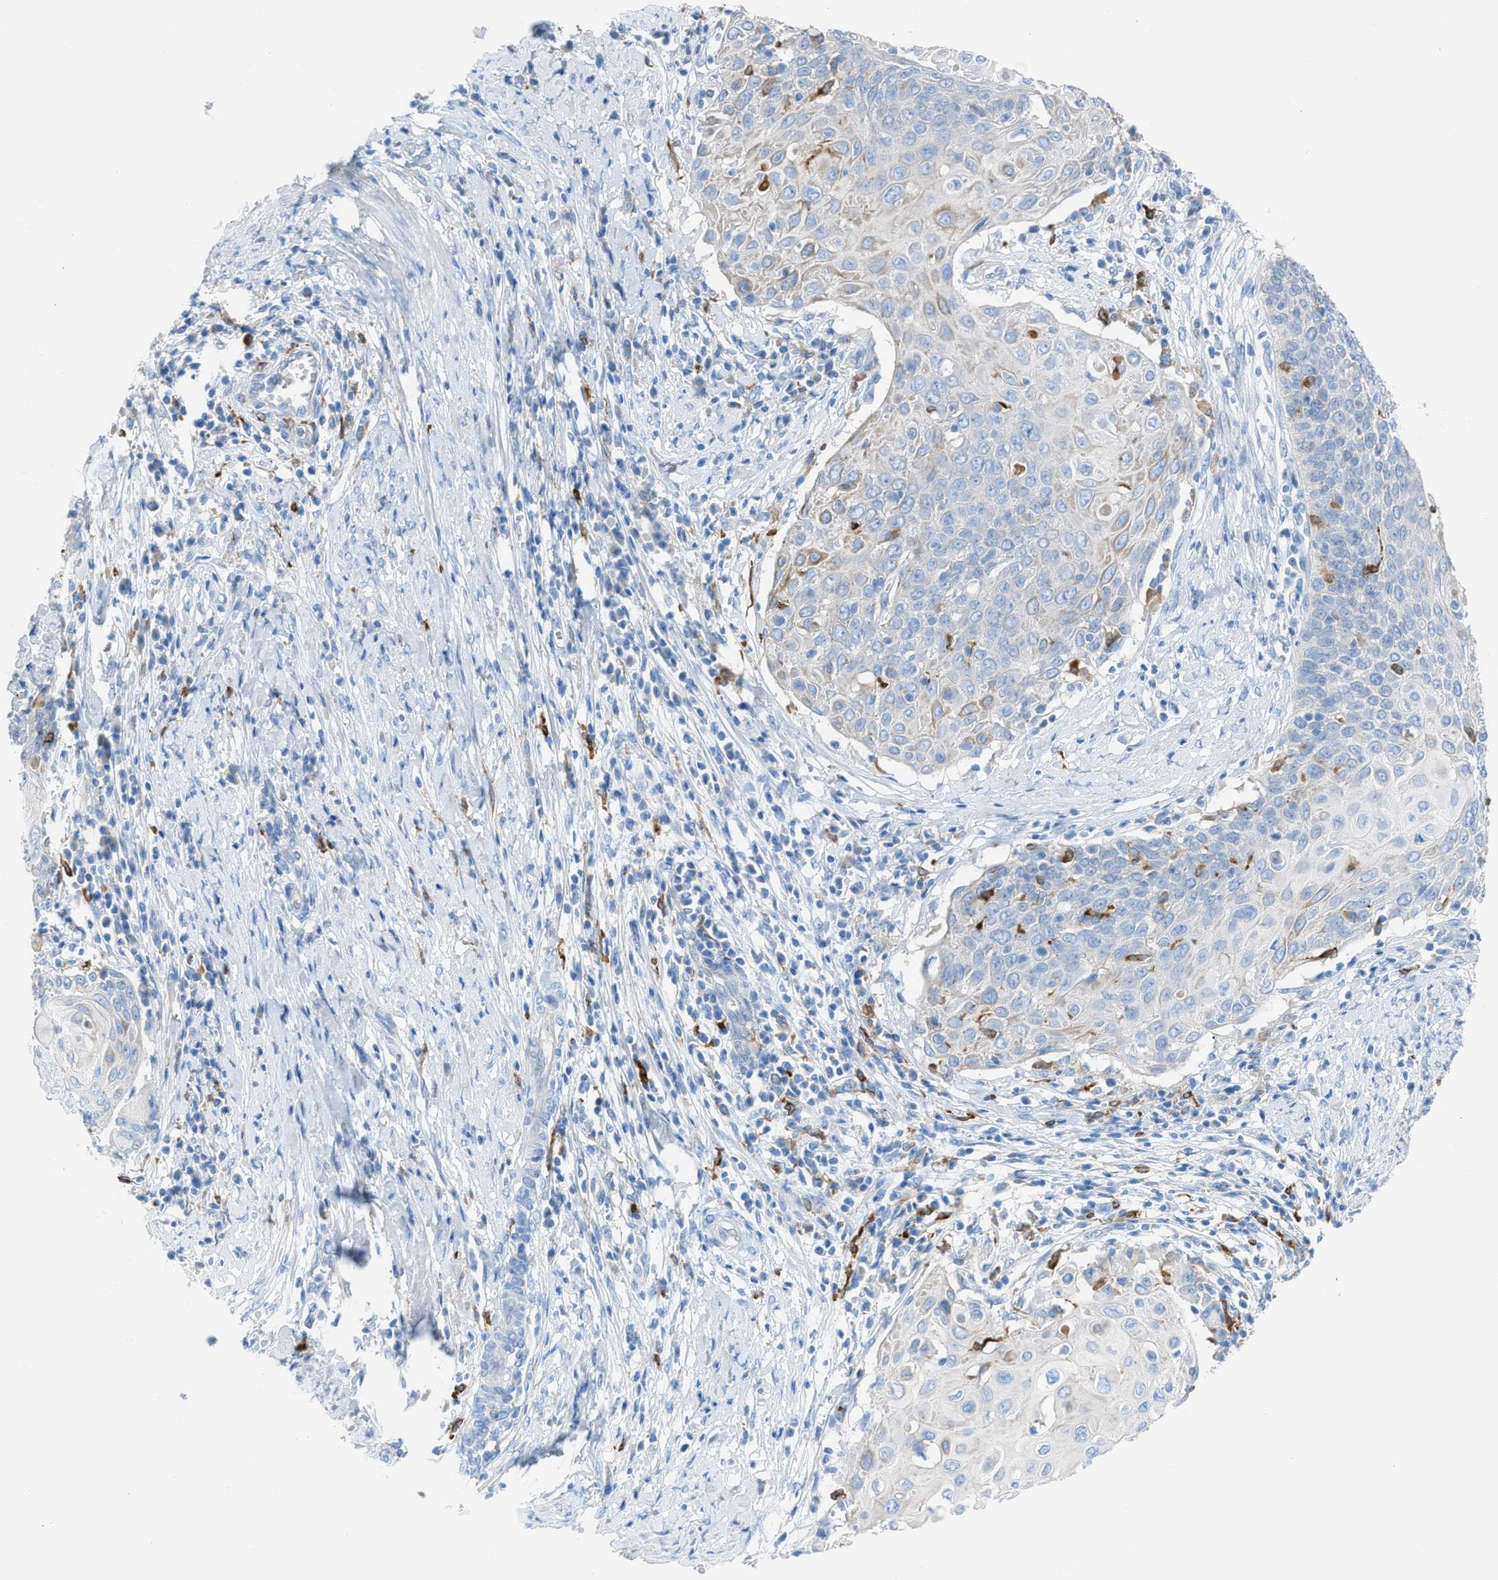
{"staining": {"intensity": "moderate", "quantity": "<25%", "location": "cytoplasmic/membranous"}, "tissue": "cervical cancer", "cell_type": "Tumor cells", "image_type": "cancer", "snomed": [{"axis": "morphology", "description": "Squamous cell carcinoma, NOS"}, {"axis": "topography", "description": "Cervix"}], "caption": "The micrograph demonstrates staining of cervical squamous cell carcinoma, revealing moderate cytoplasmic/membranous protein expression (brown color) within tumor cells.", "gene": "CLEC10A", "patient": {"sex": "female", "age": 39}}